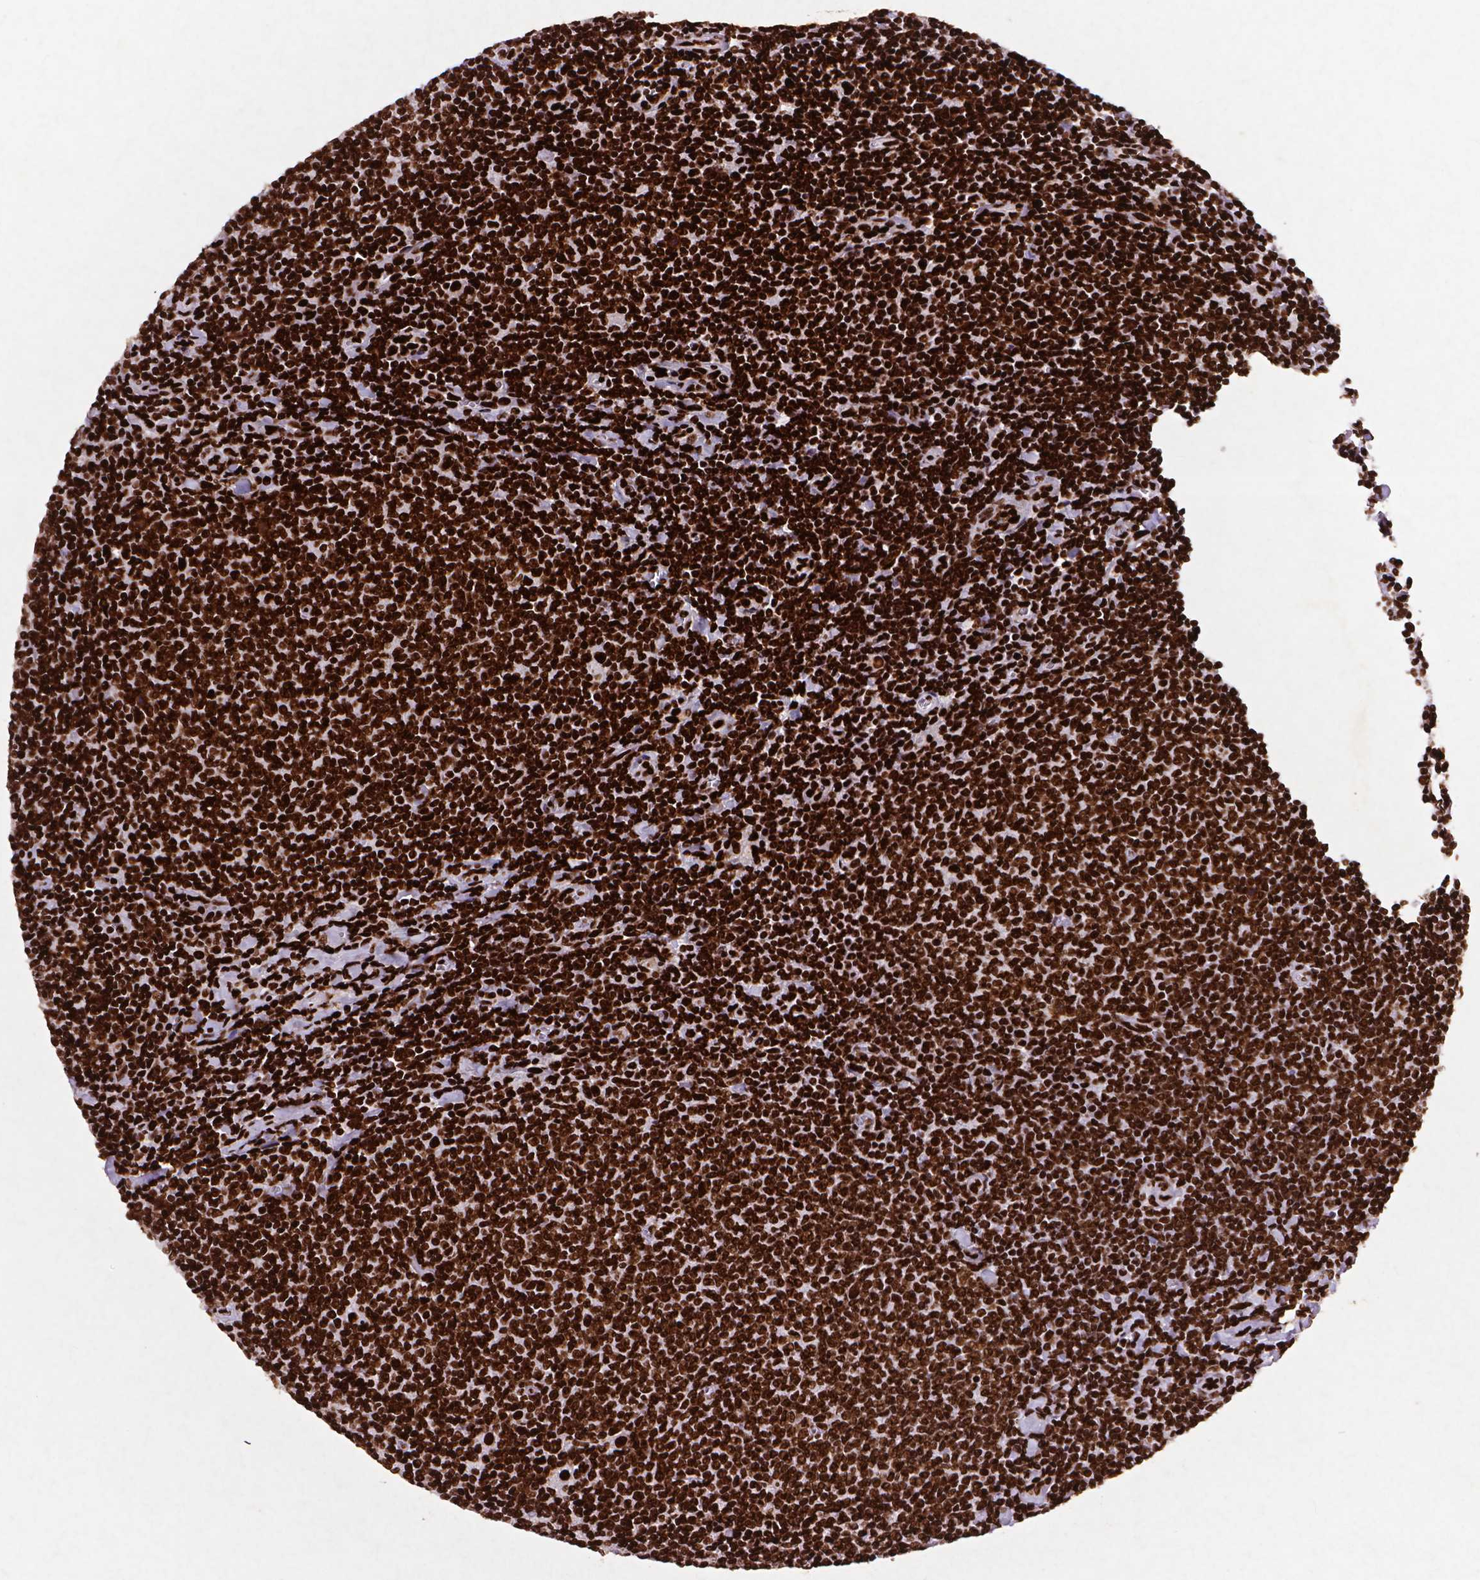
{"staining": {"intensity": "strong", "quantity": ">75%", "location": "nuclear"}, "tissue": "lymphoma", "cell_type": "Tumor cells", "image_type": "cancer", "snomed": [{"axis": "morphology", "description": "Malignant lymphoma, non-Hodgkin's type, Low grade"}, {"axis": "topography", "description": "Lymph node"}], "caption": "Strong nuclear protein staining is appreciated in about >75% of tumor cells in low-grade malignant lymphoma, non-Hodgkin's type.", "gene": "CITED2", "patient": {"sex": "male", "age": 52}}